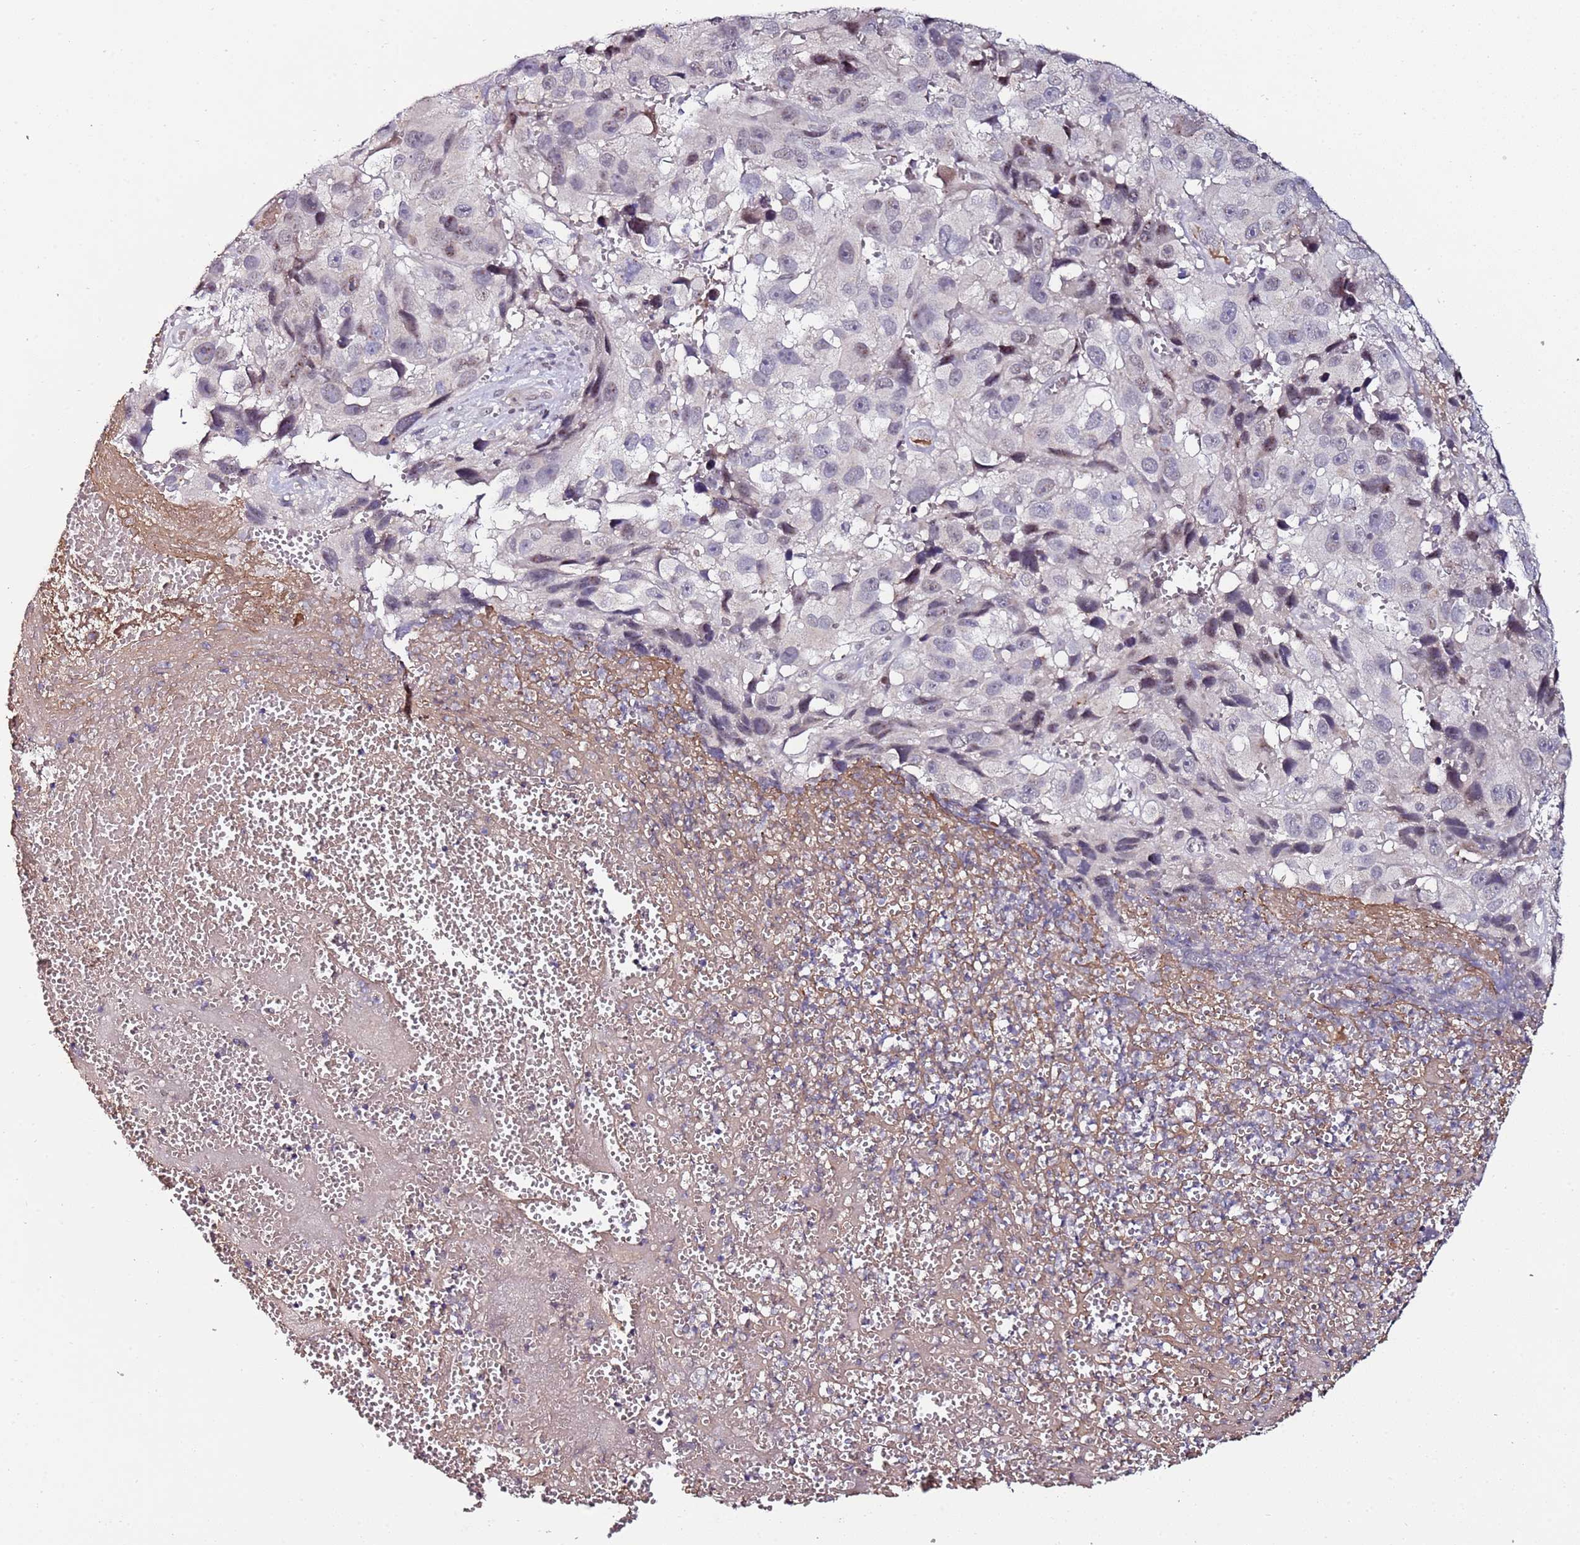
{"staining": {"intensity": "weak", "quantity": "<25%", "location": "nuclear"}, "tissue": "melanoma", "cell_type": "Tumor cells", "image_type": "cancer", "snomed": [{"axis": "morphology", "description": "Malignant melanoma, NOS"}, {"axis": "topography", "description": "Skin"}], "caption": "Immunohistochemistry image of human malignant melanoma stained for a protein (brown), which reveals no positivity in tumor cells. (DAB (3,3'-diaminobenzidine) immunohistochemistry (IHC), high magnification).", "gene": "DUSP28", "patient": {"sex": "male", "age": 84}}